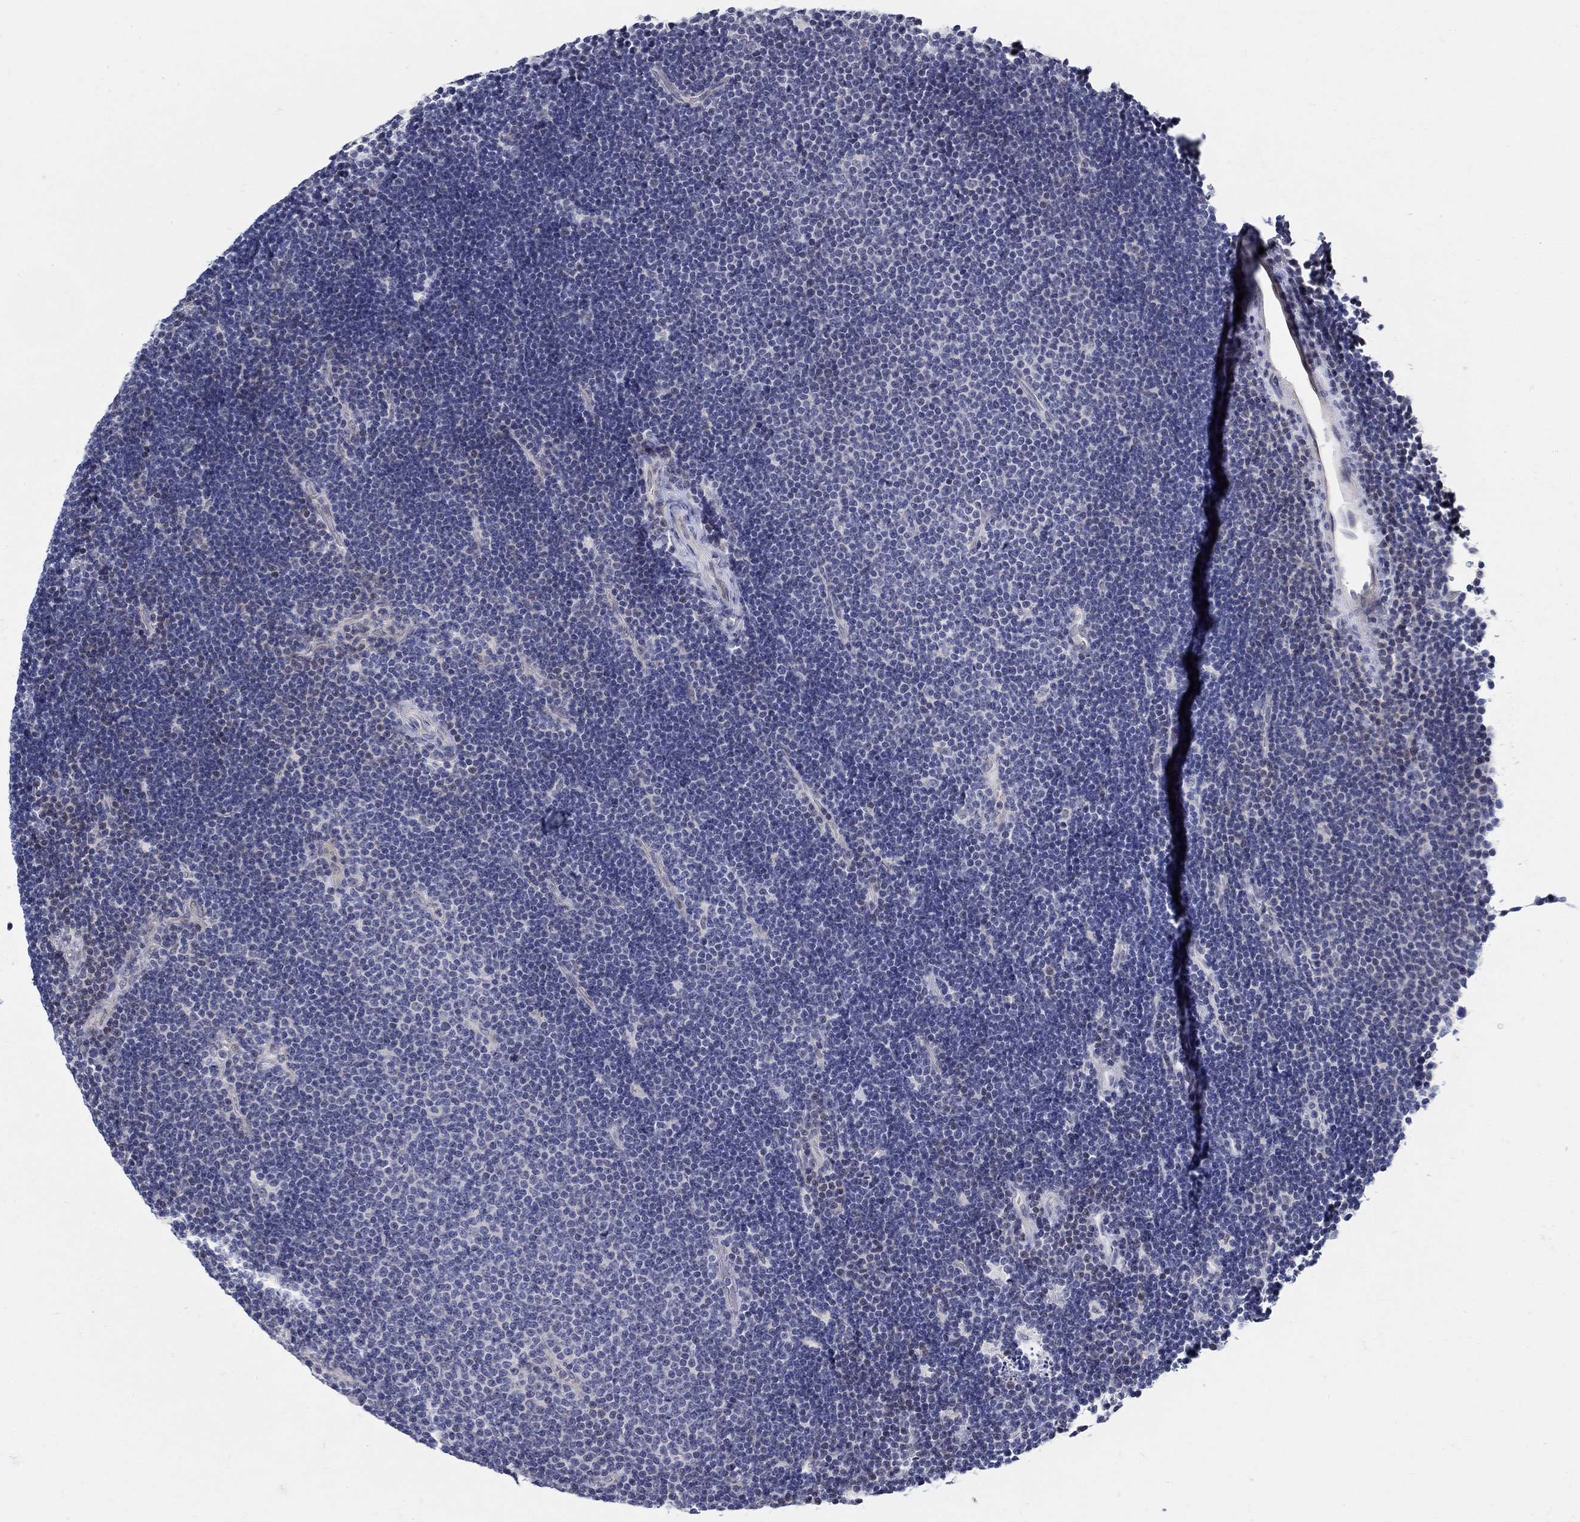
{"staining": {"intensity": "negative", "quantity": "none", "location": "none"}, "tissue": "lymphoma", "cell_type": "Tumor cells", "image_type": "cancer", "snomed": [{"axis": "morphology", "description": "Malignant lymphoma, non-Hodgkin's type, Low grade"}, {"axis": "topography", "description": "Brain"}], "caption": "Immunohistochemical staining of human lymphoma demonstrates no significant positivity in tumor cells.", "gene": "C16orf46", "patient": {"sex": "female", "age": 66}}